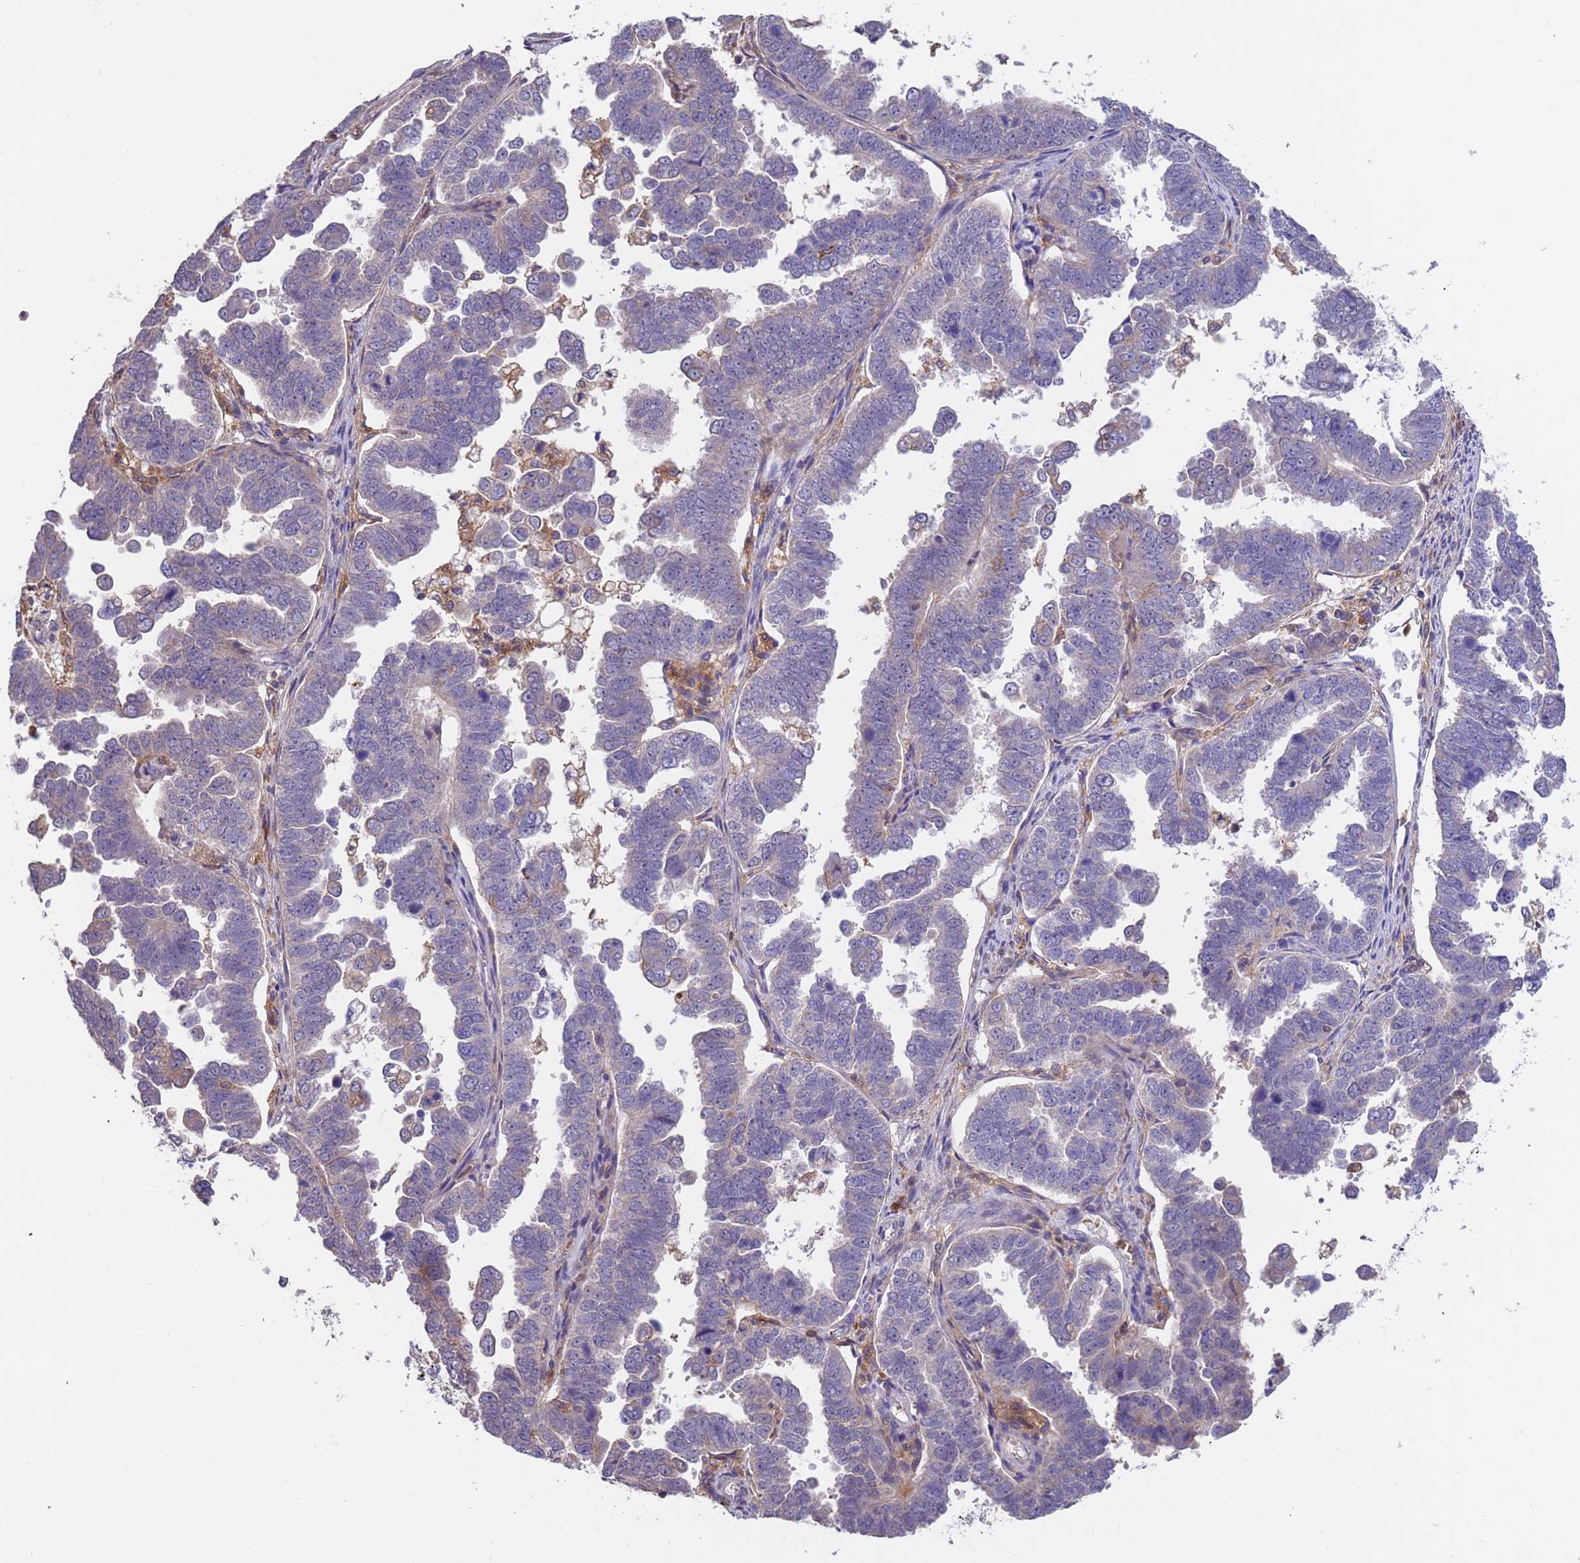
{"staining": {"intensity": "negative", "quantity": "none", "location": "none"}, "tissue": "endometrial cancer", "cell_type": "Tumor cells", "image_type": "cancer", "snomed": [{"axis": "morphology", "description": "Adenocarcinoma, NOS"}, {"axis": "topography", "description": "Endometrium"}], "caption": "Human endometrial cancer (adenocarcinoma) stained for a protein using IHC exhibits no positivity in tumor cells.", "gene": "AMPD3", "patient": {"sex": "female", "age": 75}}